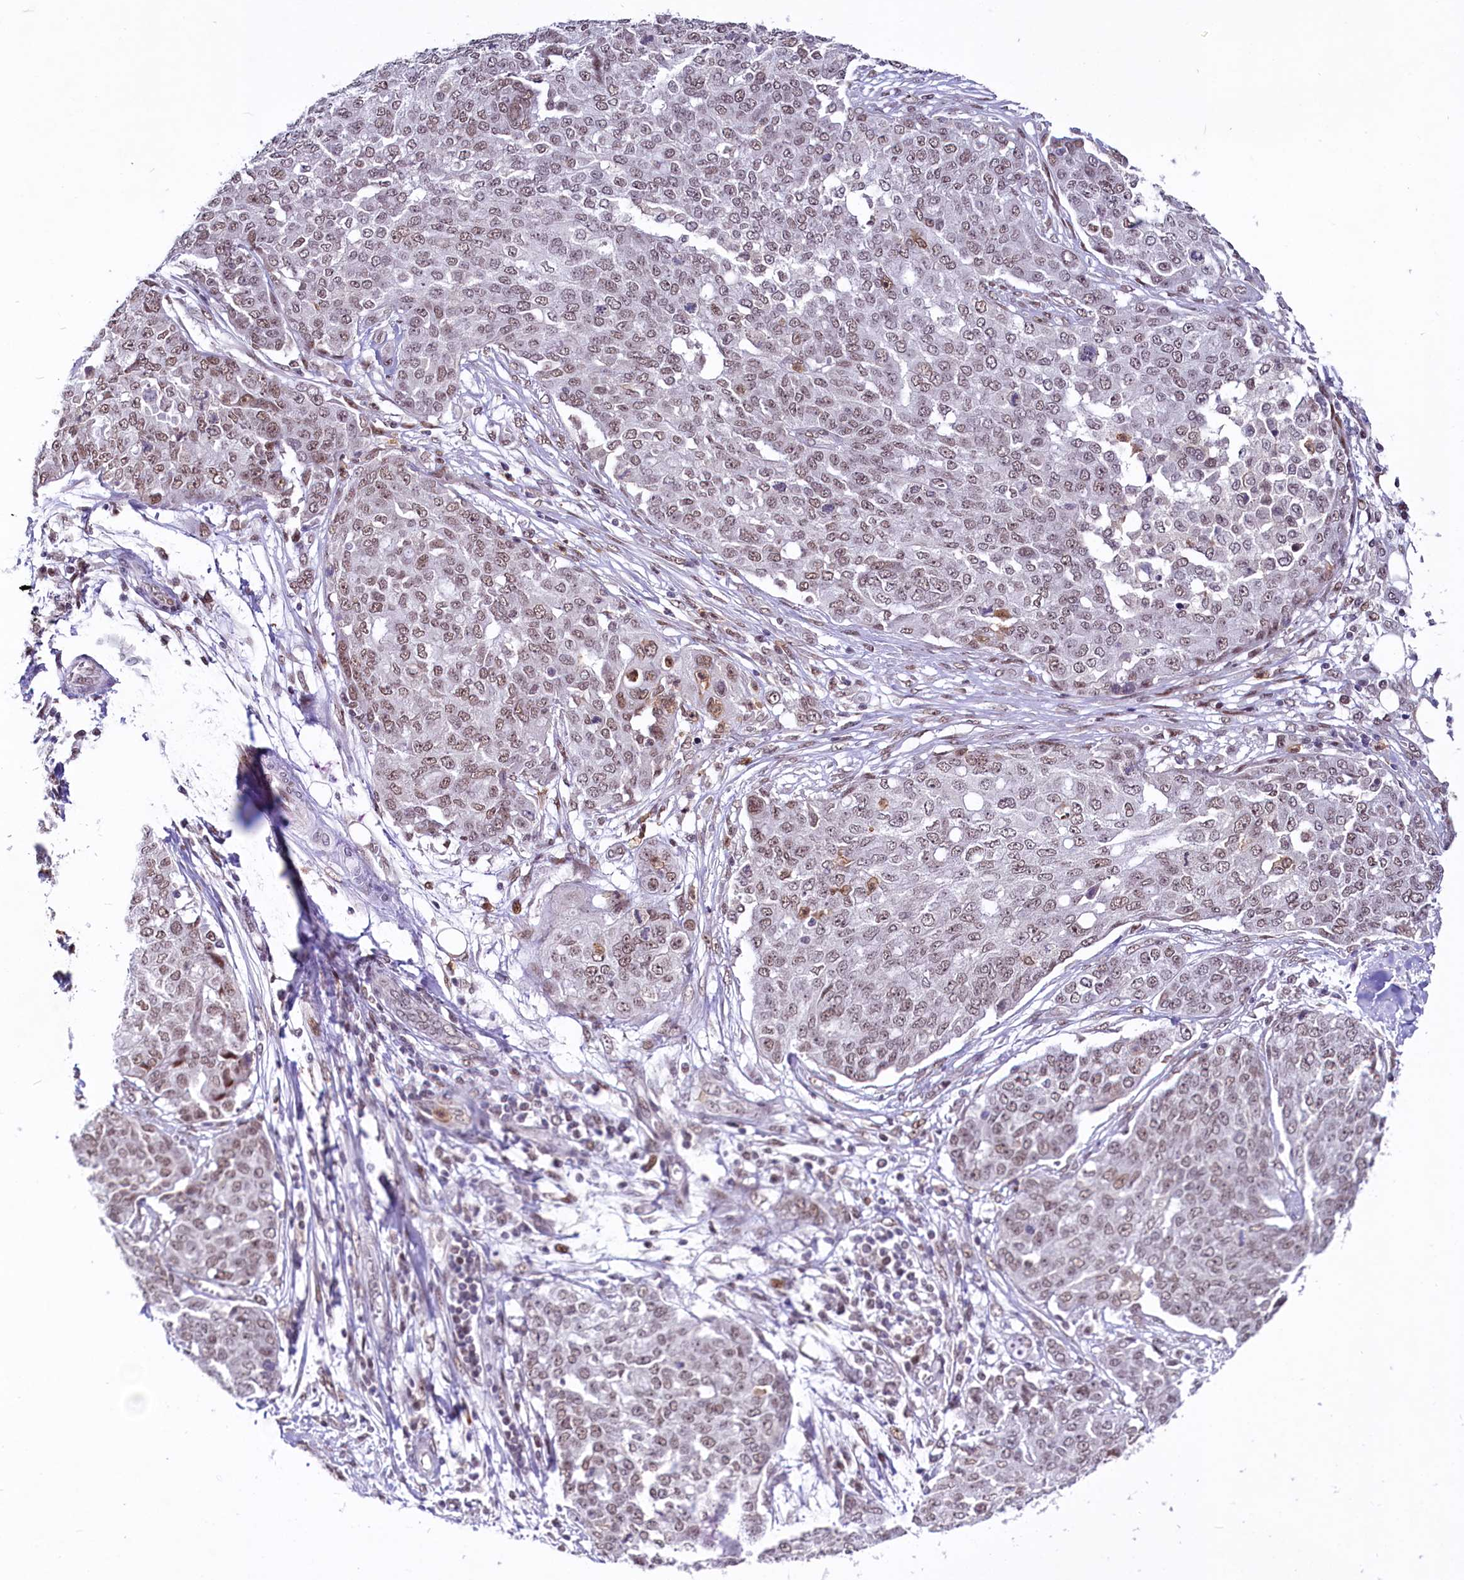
{"staining": {"intensity": "weak", "quantity": ">75%", "location": "nuclear"}, "tissue": "ovarian cancer", "cell_type": "Tumor cells", "image_type": "cancer", "snomed": [{"axis": "morphology", "description": "Cystadenocarcinoma, serous, NOS"}, {"axis": "topography", "description": "Soft tissue"}, {"axis": "topography", "description": "Ovary"}], "caption": "High-magnification brightfield microscopy of serous cystadenocarcinoma (ovarian) stained with DAB (3,3'-diaminobenzidine) (brown) and counterstained with hematoxylin (blue). tumor cells exhibit weak nuclear expression is appreciated in approximately>75% of cells.", "gene": "SCAF11", "patient": {"sex": "female", "age": 57}}